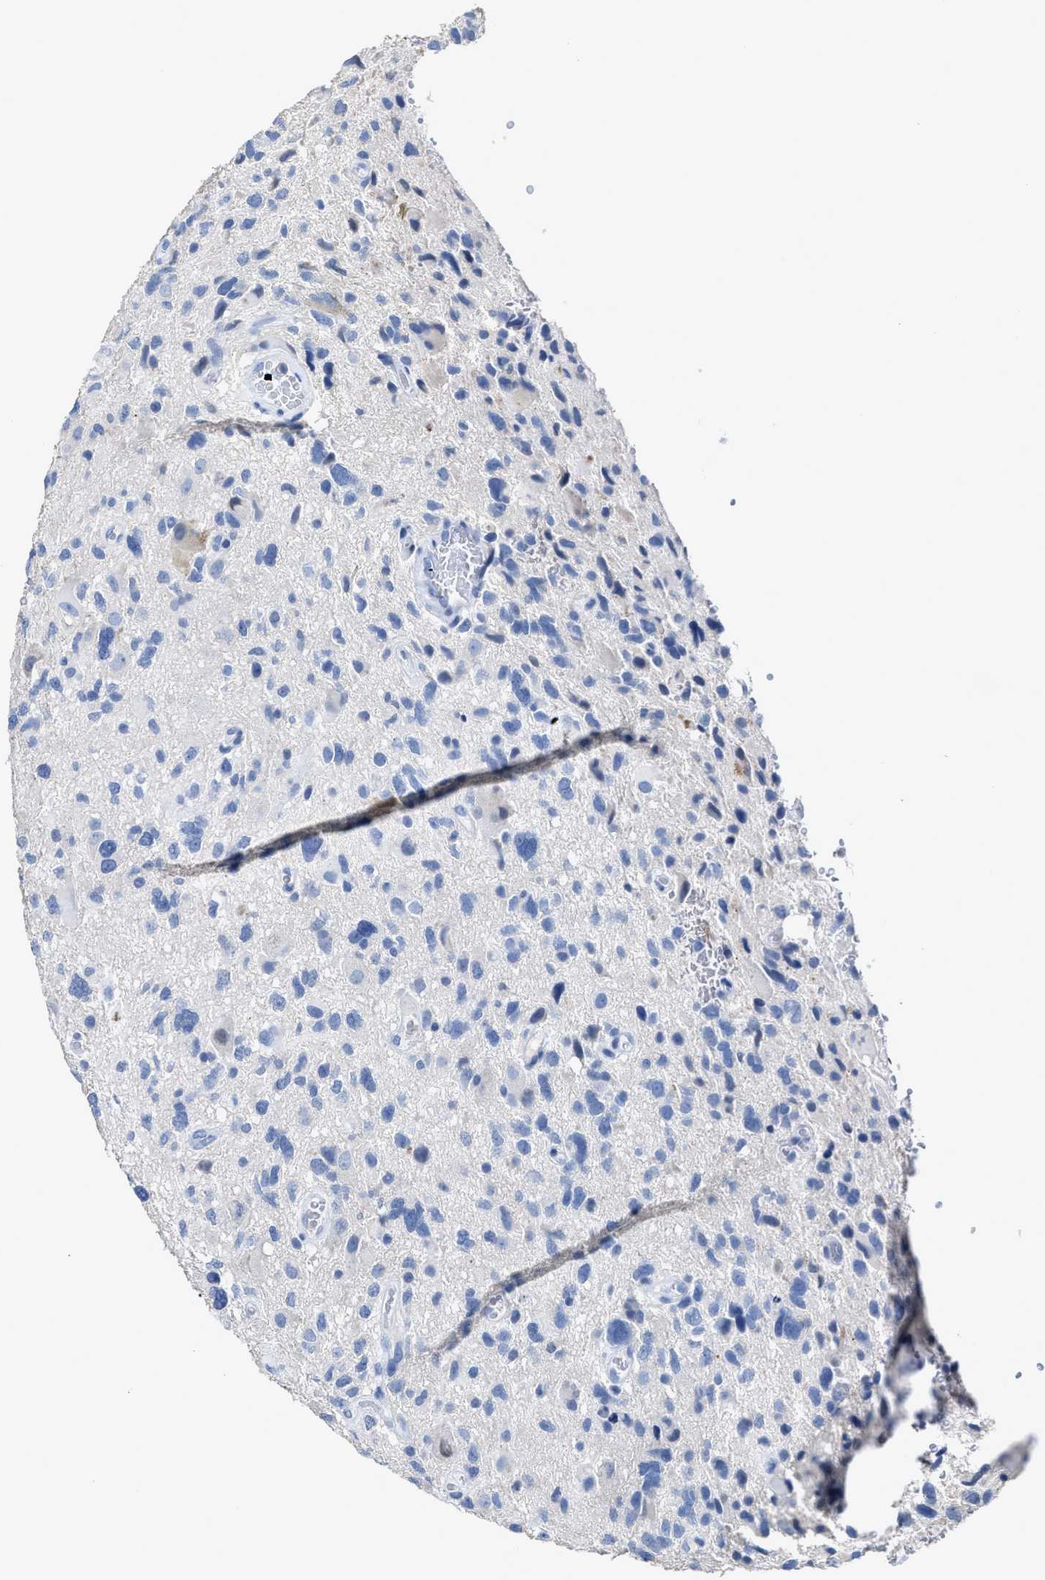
{"staining": {"intensity": "negative", "quantity": "none", "location": "none"}, "tissue": "glioma", "cell_type": "Tumor cells", "image_type": "cancer", "snomed": [{"axis": "morphology", "description": "Glioma, malignant, High grade"}, {"axis": "topography", "description": "Brain"}], "caption": "Immunohistochemistry (IHC) of human malignant glioma (high-grade) shows no staining in tumor cells. (IHC, brightfield microscopy, high magnification).", "gene": "CEACAM5", "patient": {"sex": "male", "age": 33}}